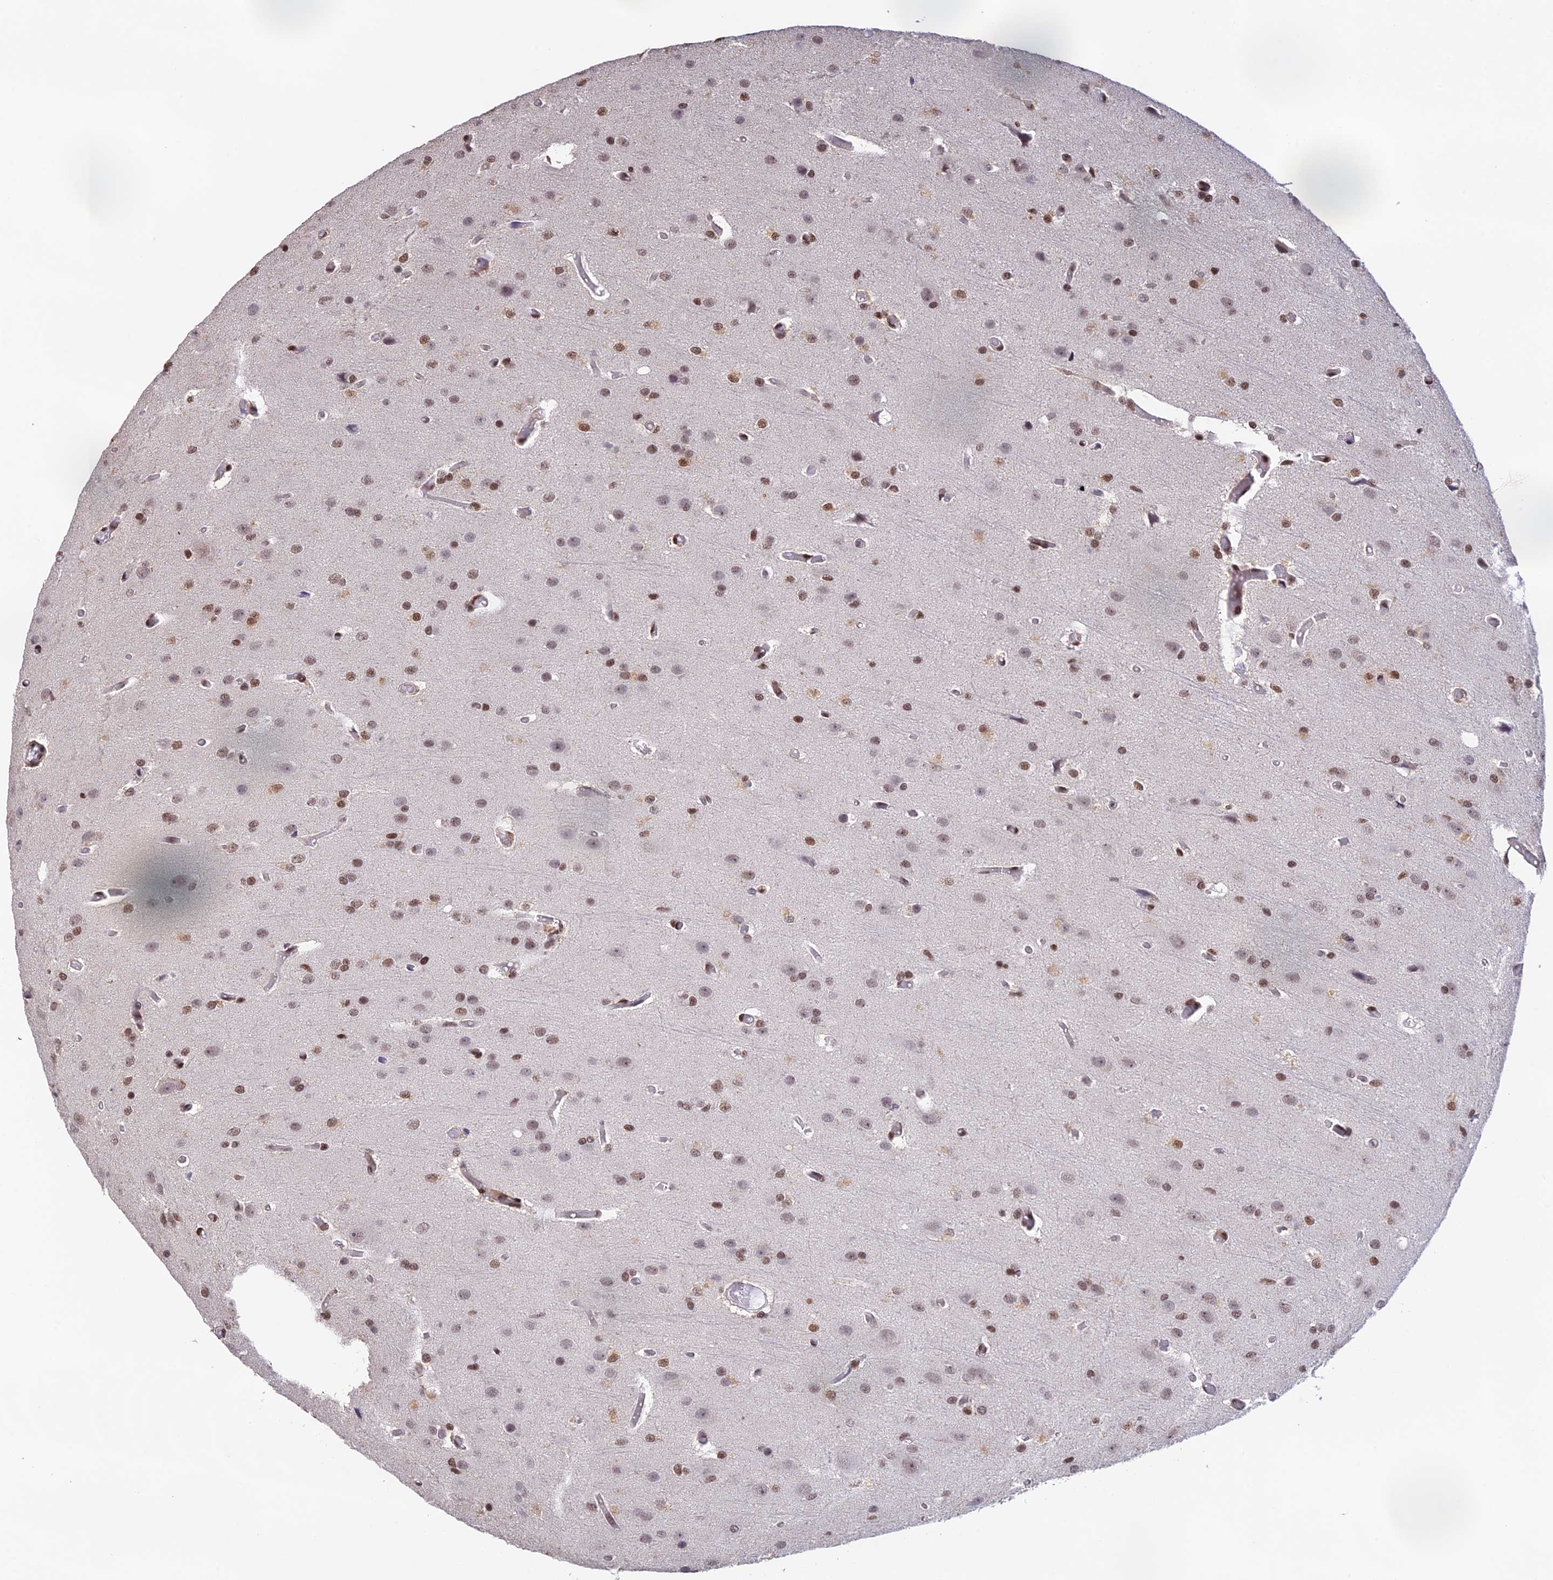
{"staining": {"intensity": "moderate", "quantity": ">75%", "location": "nuclear"}, "tissue": "glioma", "cell_type": "Tumor cells", "image_type": "cancer", "snomed": [{"axis": "morphology", "description": "Glioma, malignant, High grade"}, {"axis": "topography", "description": "Brain"}], "caption": "Tumor cells demonstrate moderate nuclear expression in approximately >75% of cells in malignant glioma (high-grade). The protein of interest is shown in brown color, while the nuclei are stained blue.", "gene": "THAP11", "patient": {"sex": "female", "age": 50}}